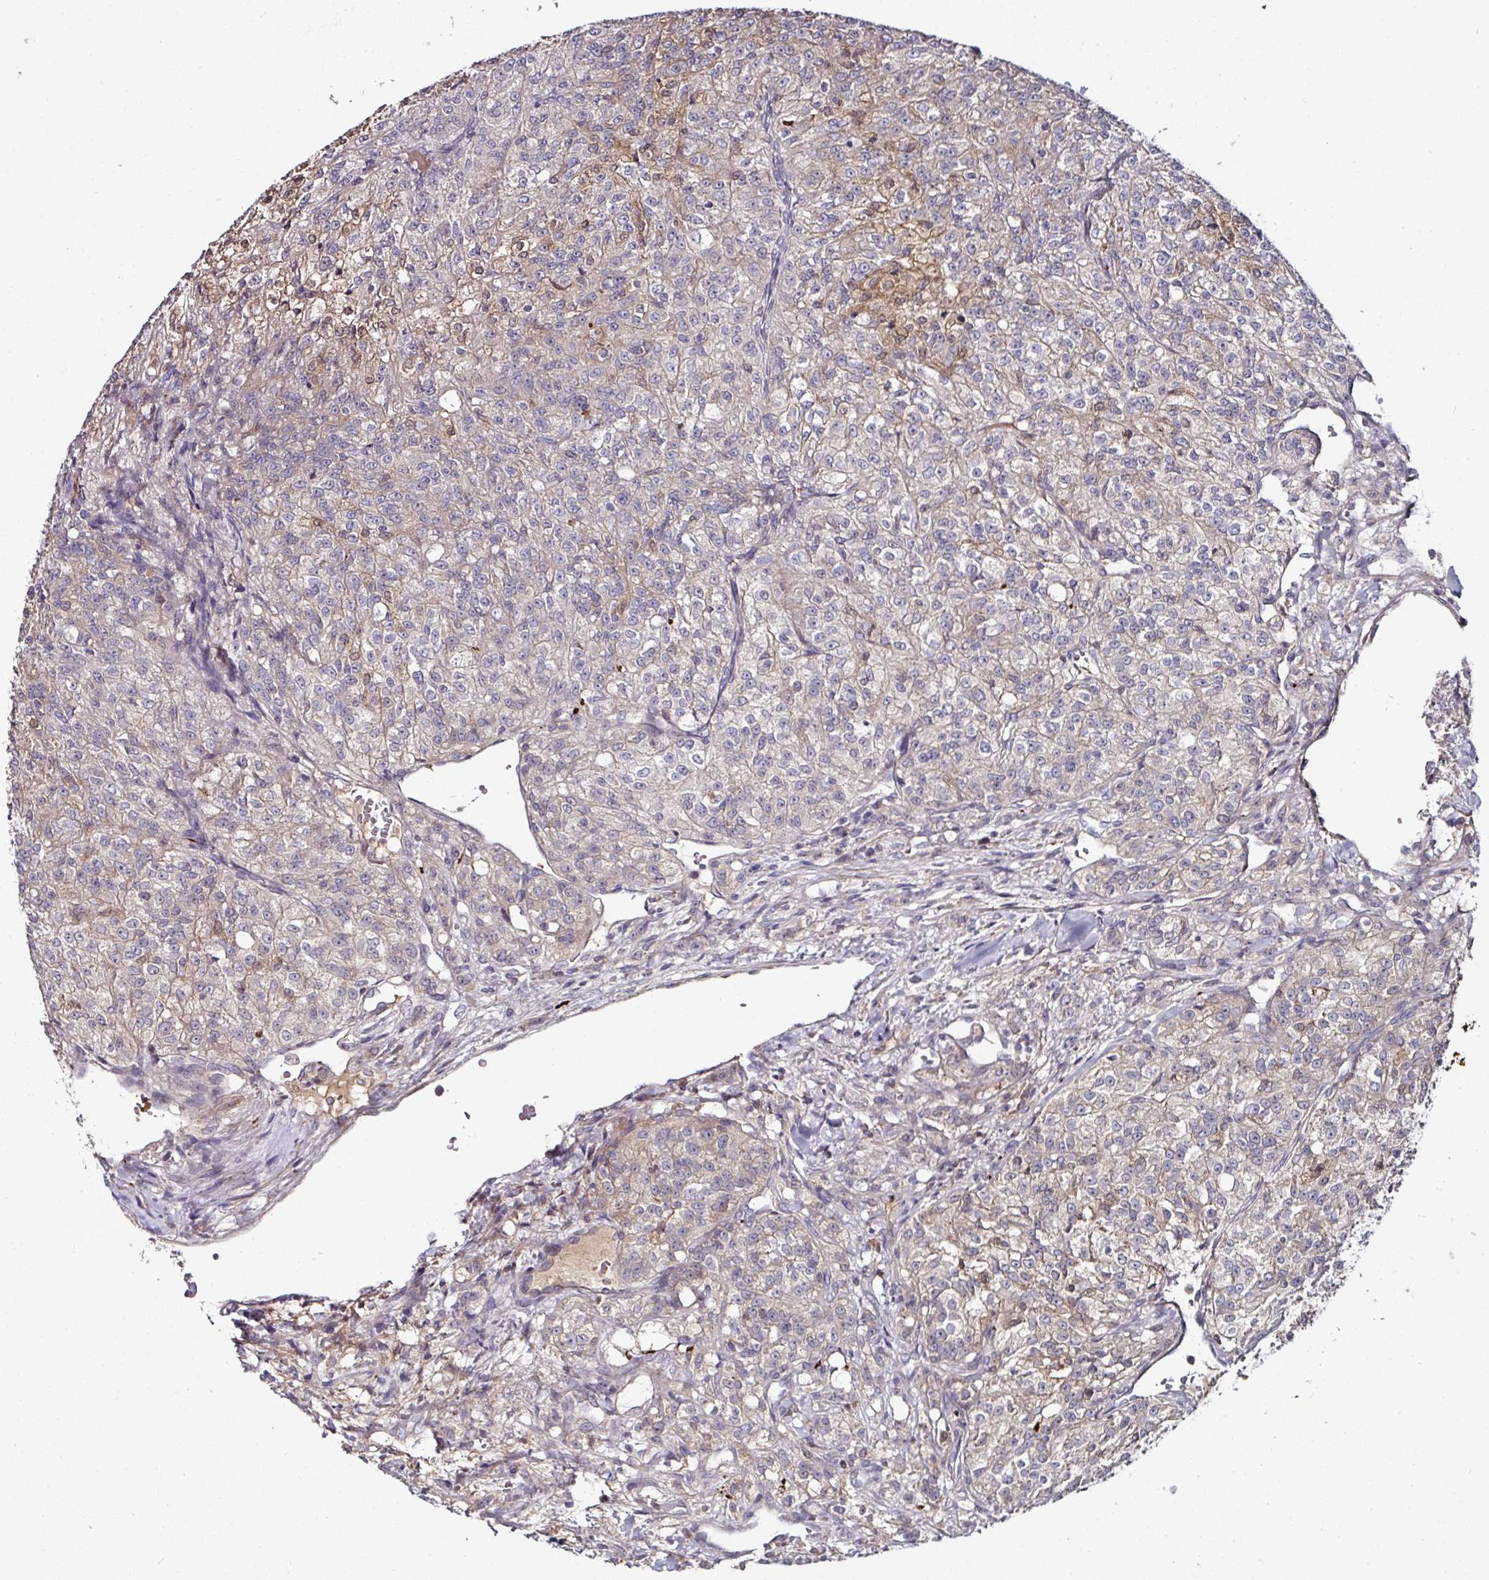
{"staining": {"intensity": "weak", "quantity": "<25%", "location": "cytoplasmic/membranous"}, "tissue": "renal cancer", "cell_type": "Tumor cells", "image_type": "cancer", "snomed": [{"axis": "morphology", "description": "Adenocarcinoma, NOS"}, {"axis": "topography", "description": "Kidney"}], "caption": "This is a histopathology image of IHC staining of renal cancer, which shows no staining in tumor cells.", "gene": "CTDSP2", "patient": {"sex": "female", "age": 63}}